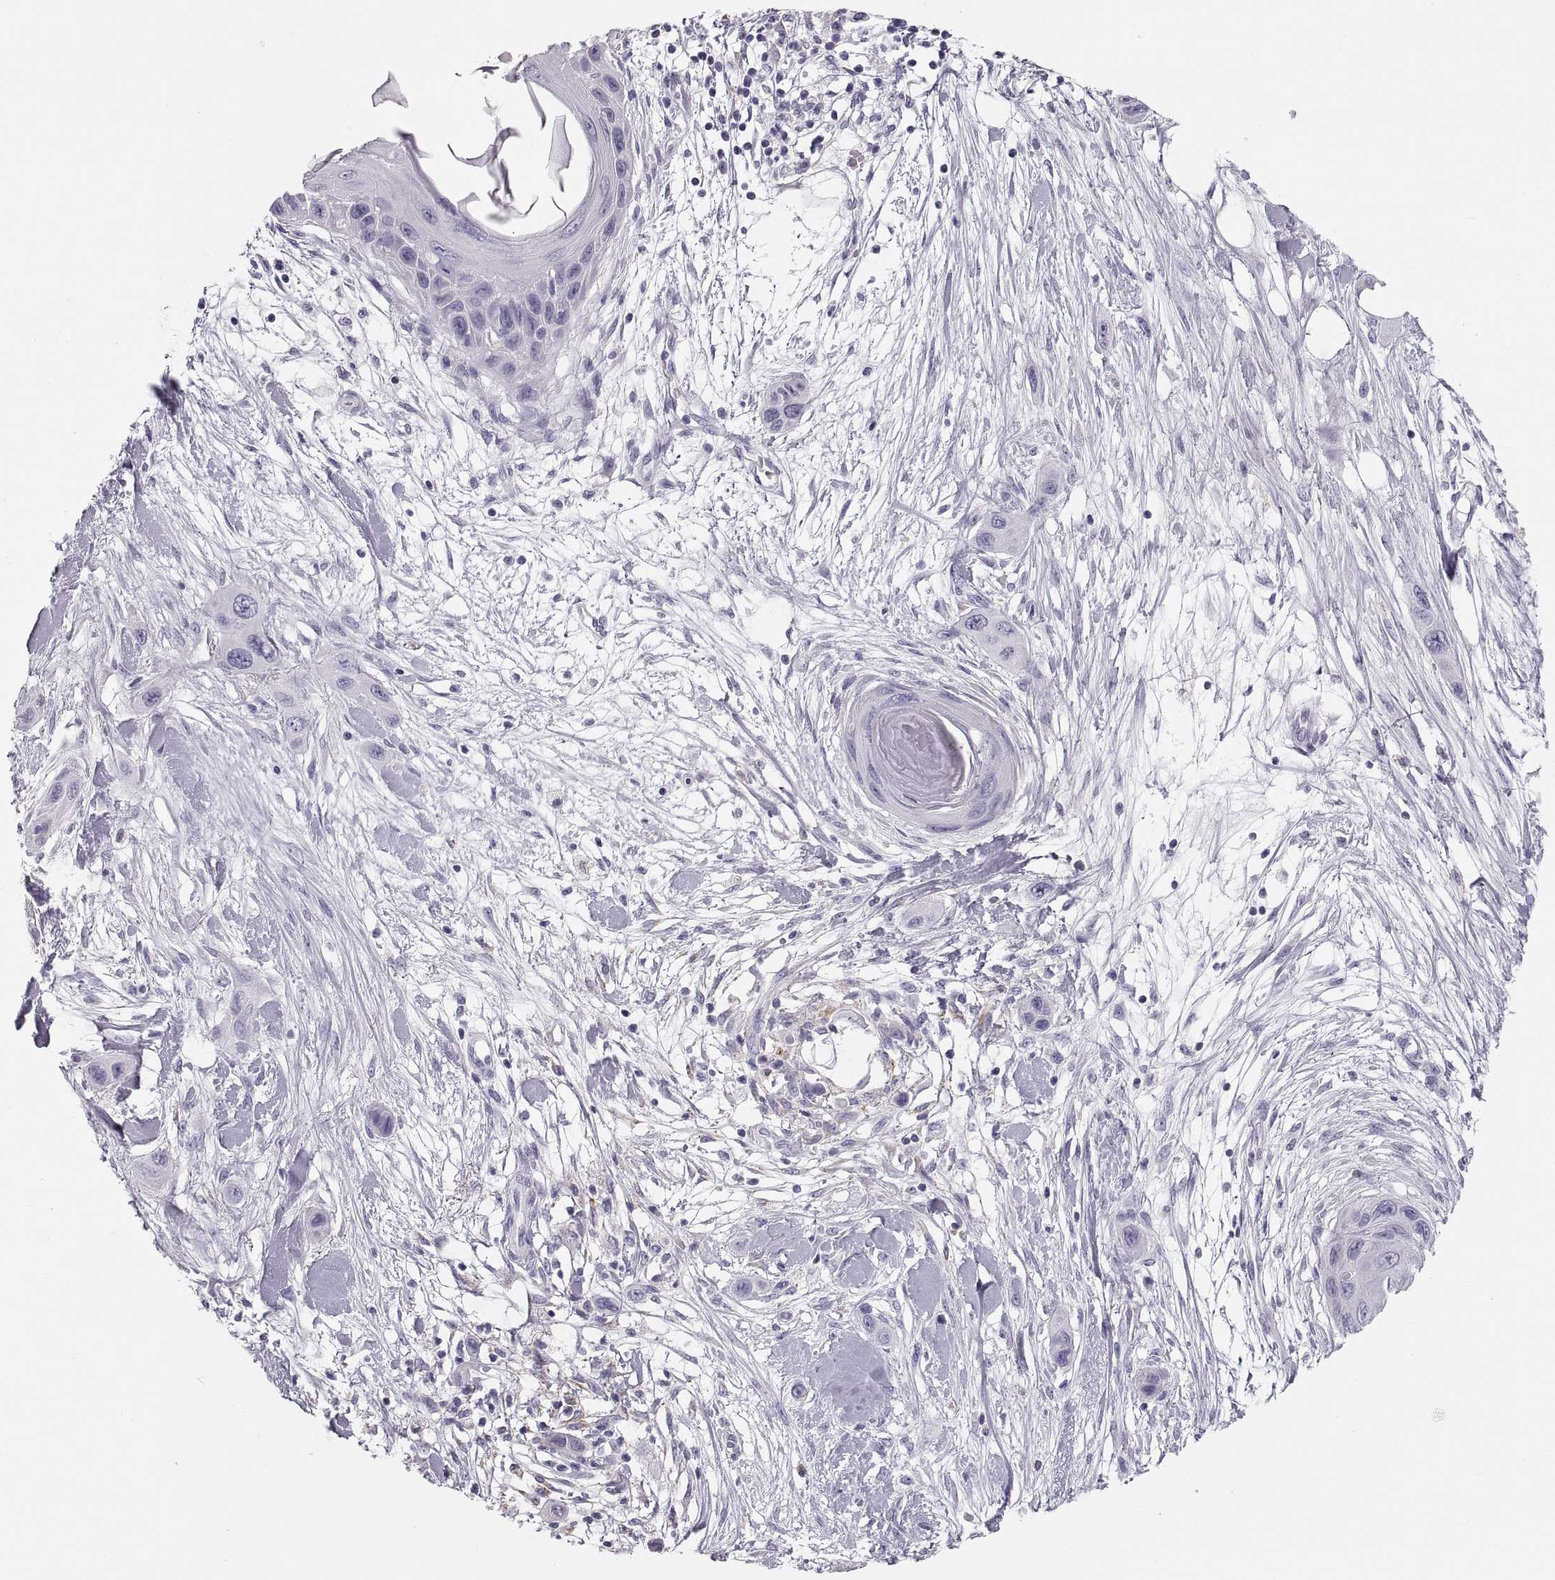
{"staining": {"intensity": "negative", "quantity": "none", "location": "none"}, "tissue": "skin cancer", "cell_type": "Tumor cells", "image_type": "cancer", "snomed": [{"axis": "morphology", "description": "Squamous cell carcinoma, NOS"}, {"axis": "topography", "description": "Skin"}], "caption": "Immunohistochemistry (IHC) image of neoplastic tissue: human skin cancer (squamous cell carcinoma) stained with DAB demonstrates no significant protein expression in tumor cells. (DAB immunohistochemistry (IHC), high magnification).", "gene": "COL9A3", "patient": {"sex": "male", "age": 79}}